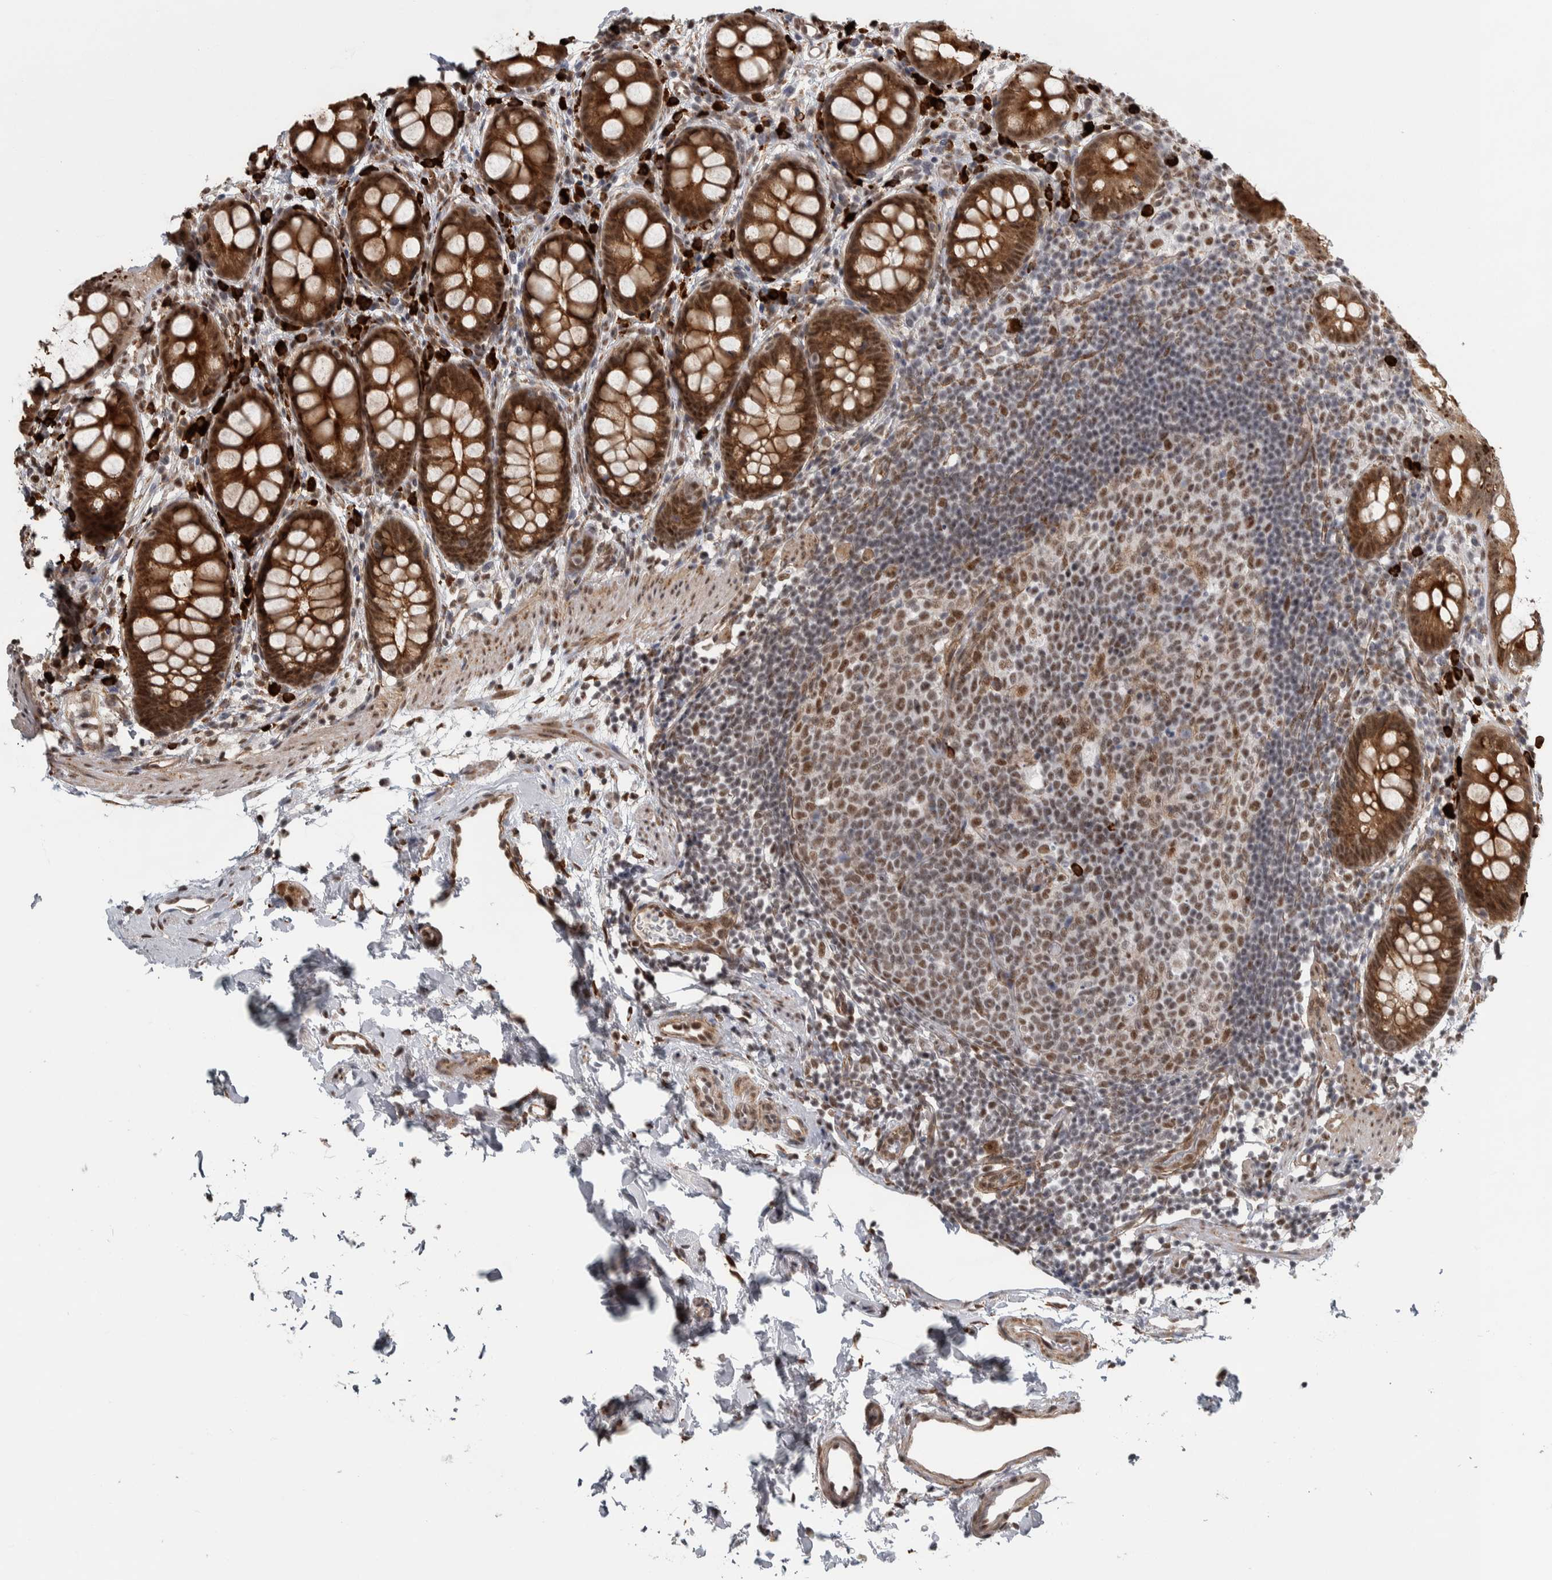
{"staining": {"intensity": "strong", "quantity": ">75%", "location": "cytoplasmic/membranous,nuclear"}, "tissue": "rectum", "cell_type": "Glandular cells", "image_type": "normal", "snomed": [{"axis": "morphology", "description": "Normal tissue, NOS"}, {"axis": "topography", "description": "Rectum"}], "caption": "IHC (DAB (3,3'-diaminobenzidine)) staining of unremarkable human rectum demonstrates strong cytoplasmic/membranous,nuclear protein positivity in approximately >75% of glandular cells.", "gene": "DDX42", "patient": {"sex": "female", "age": 65}}